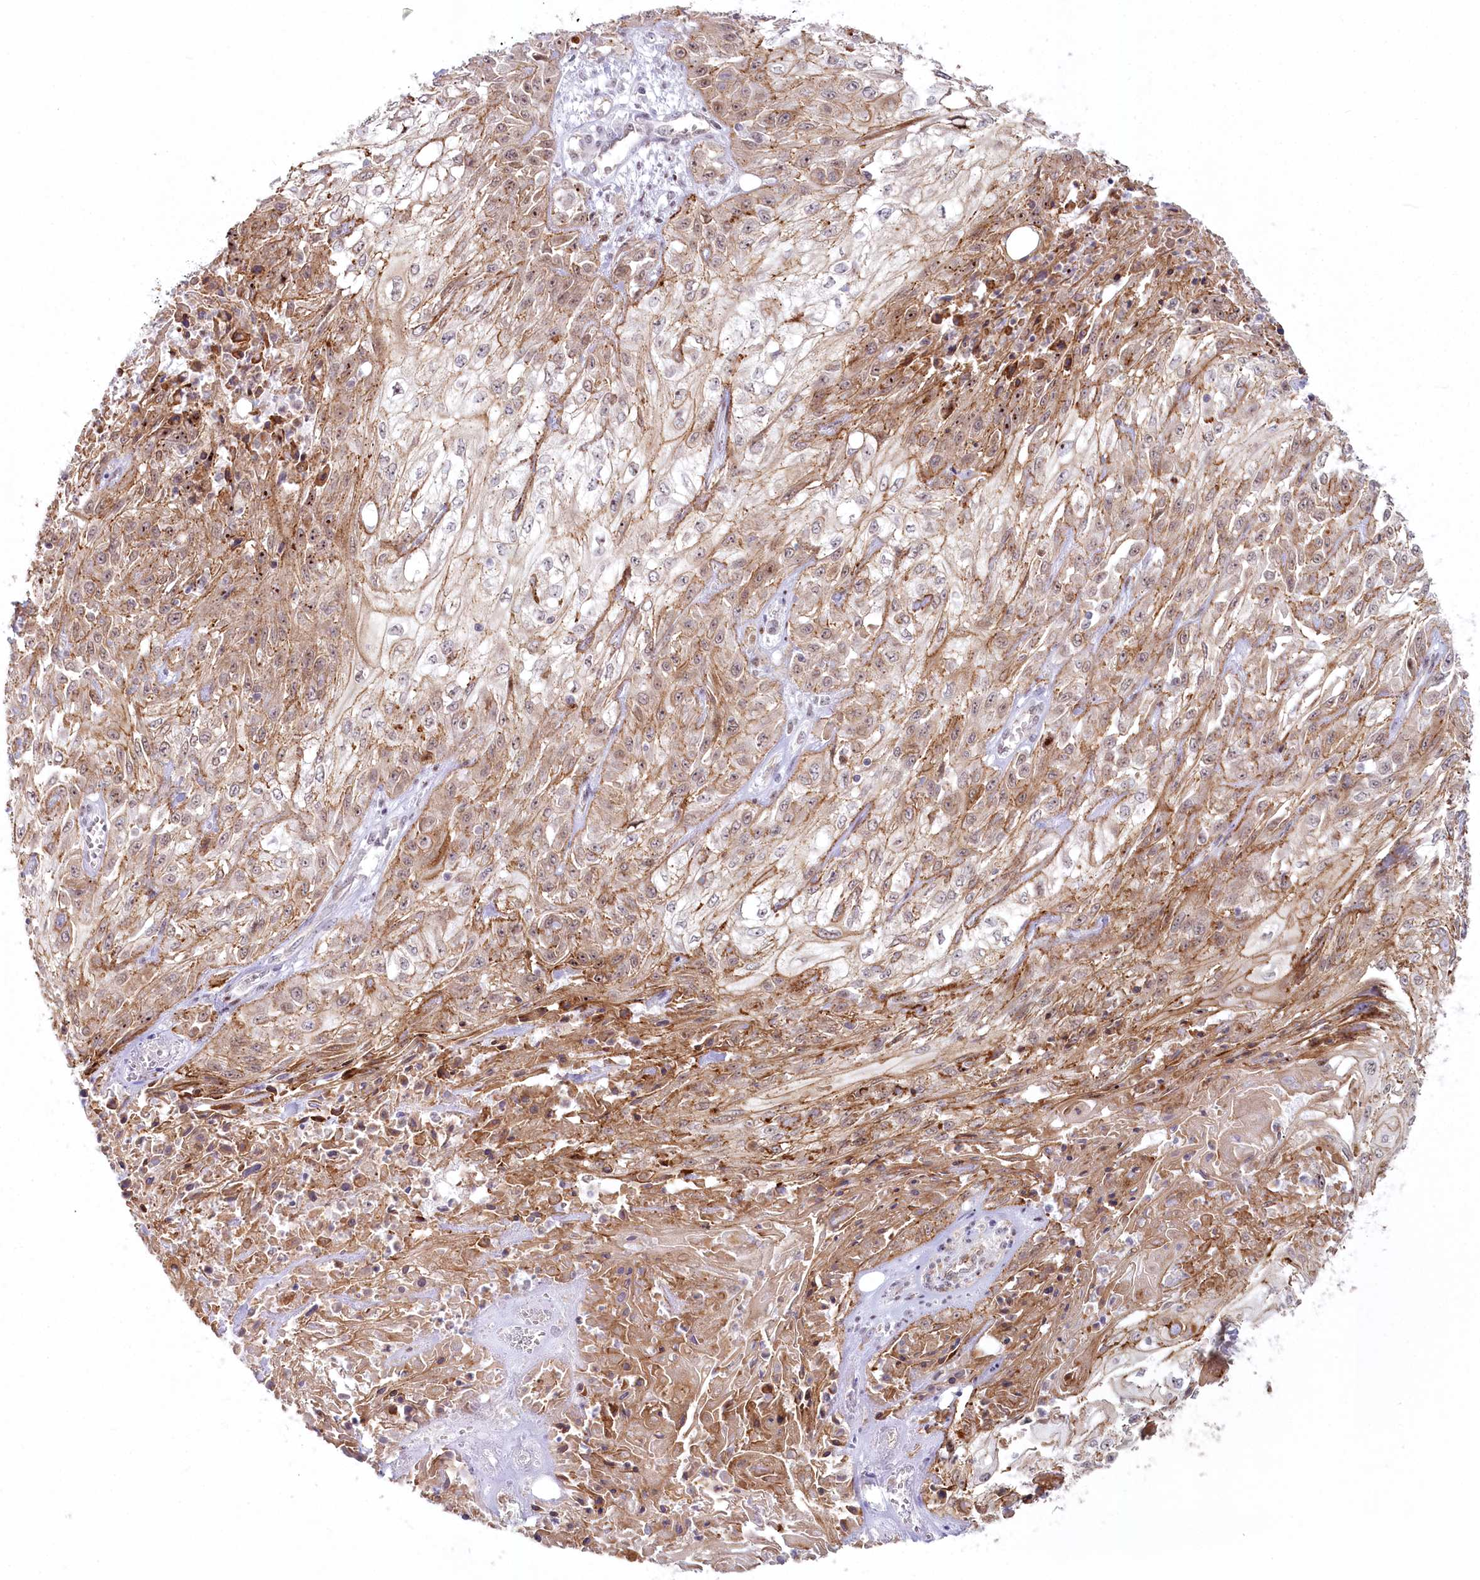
{"staining": {"intensity": "moderate", "quantity": ">75%", "location": "cytoplasmic/membranous,nuclear"}, "tissue": "skin cancer", "cell_type": "Tumor cells", "image_type": "cancer", "snomed": [{"axis": "morphology", "description": "Squamous cell carcinoma, NOS"}, {"axis": "morphology", "description": "Squamous cell carcinoma, metastatic, NOS"}, {"axis": "topography", "description": "Skin"}, {"axis": "topography", "description": "Lymph node"}], "caption": "Approximately >75% of tumor cells in human skin cancer (metastatic squamous cell carcinoma) exhibit moderate cytoplasmic/membranous and nuclear protein staining as visualized by brown immunohistochemical staining.", "gene": "ABHD8", "patient": {"sex": "male", "age": 75}}